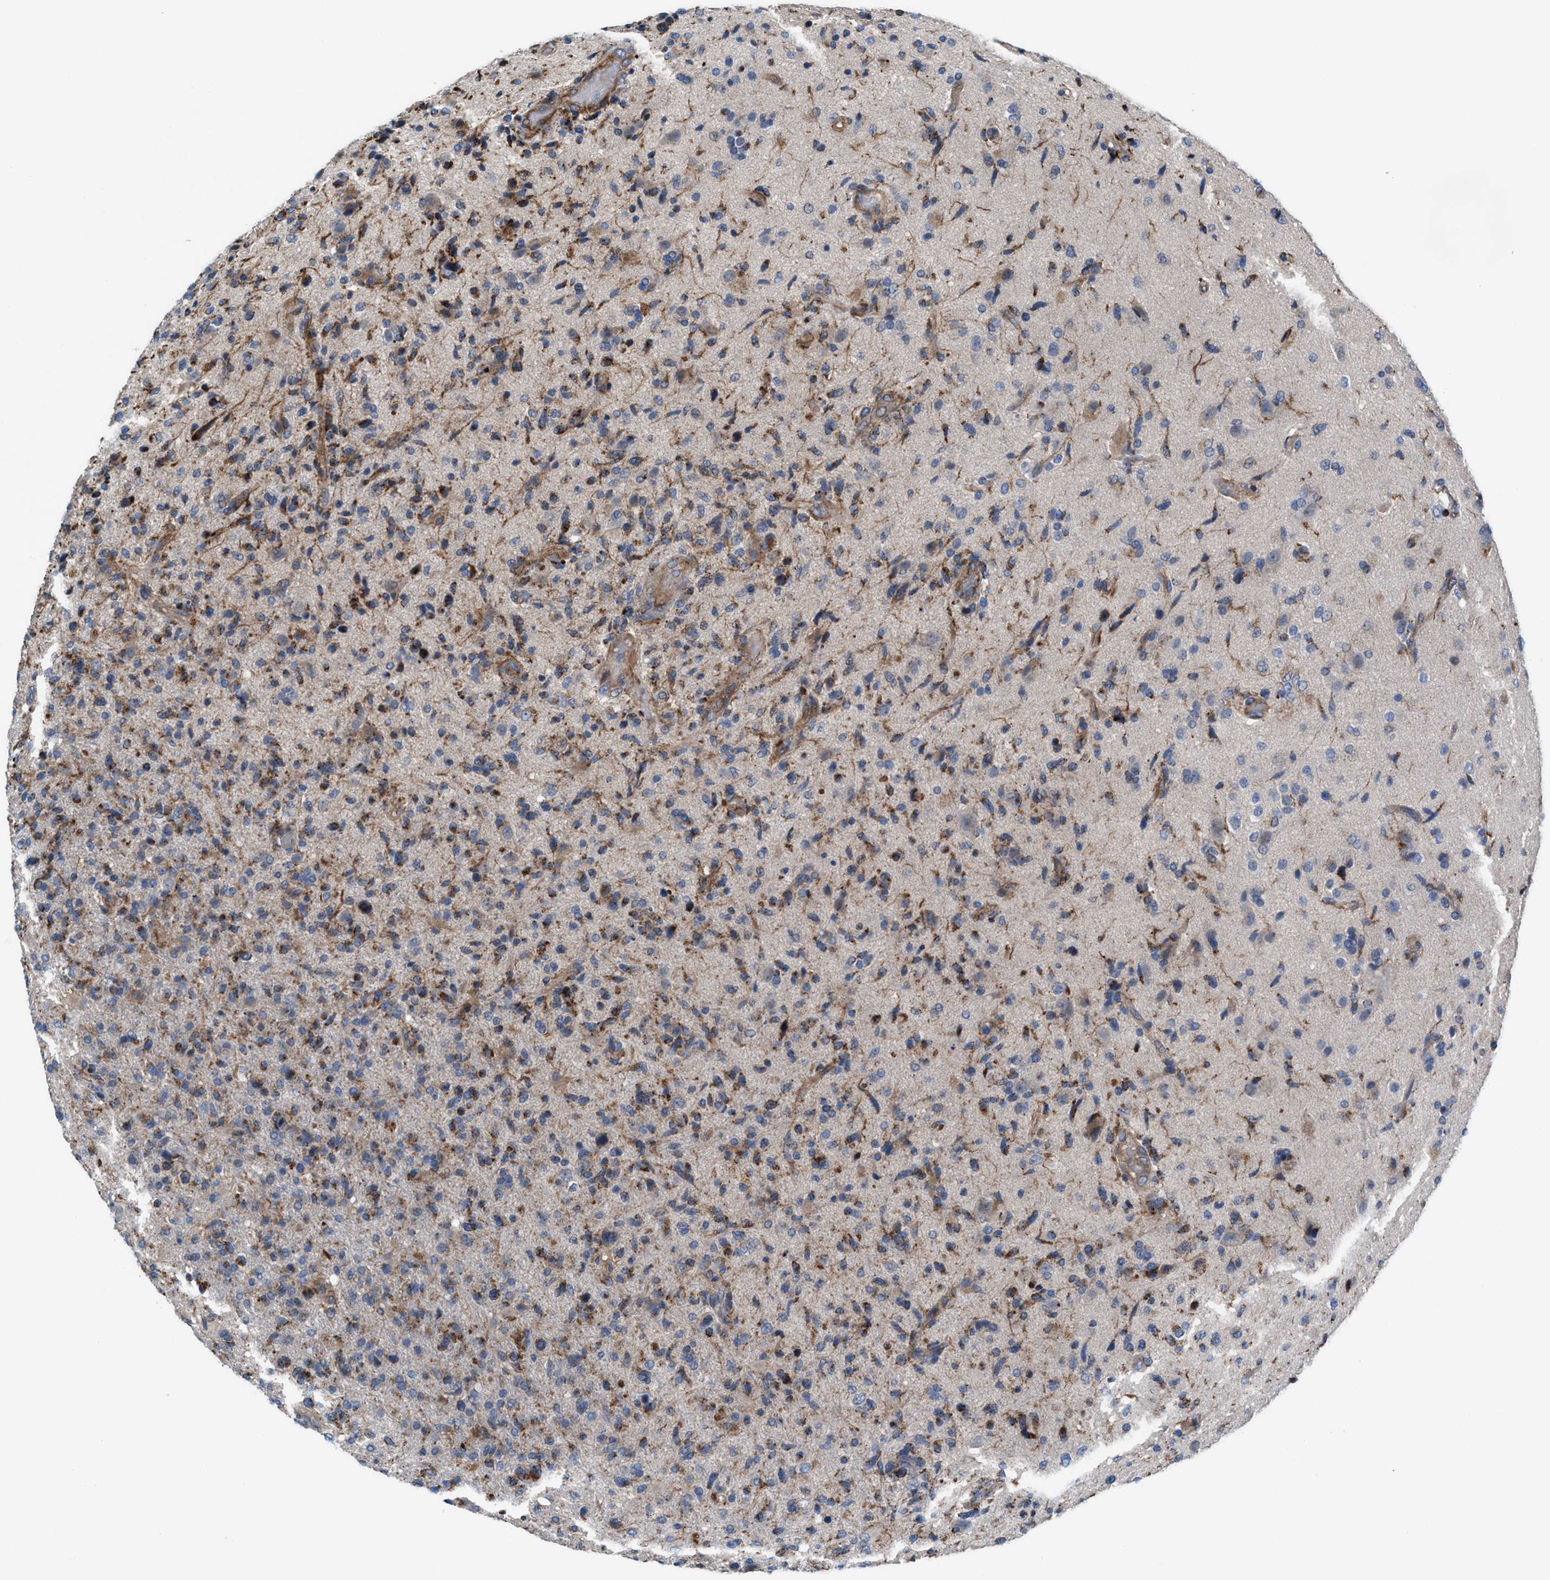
{"staining": {"intensity": "weak", "quantity": "25%-75%", "location": "cytoplasmic/membranous"}, "tissue": "glioma", "cell_type": "Tumor cells", "image_type": "cancer", "snomed": [{"axis": "morphology", "description": "Glioma, malignant, High grade"}, {"axis": "topography", "description": "Brain"}], "caption": "DAB (3,3'-diaminobenzidine) immunohistochemical staining of malignant glioma (high-grade) reveals weak cytoplasmic/membranous protein positivity in approximately 25%-75% of tumor cells.", "gene": "MRM1", "patient": {"sex": "male", "age": 72}}